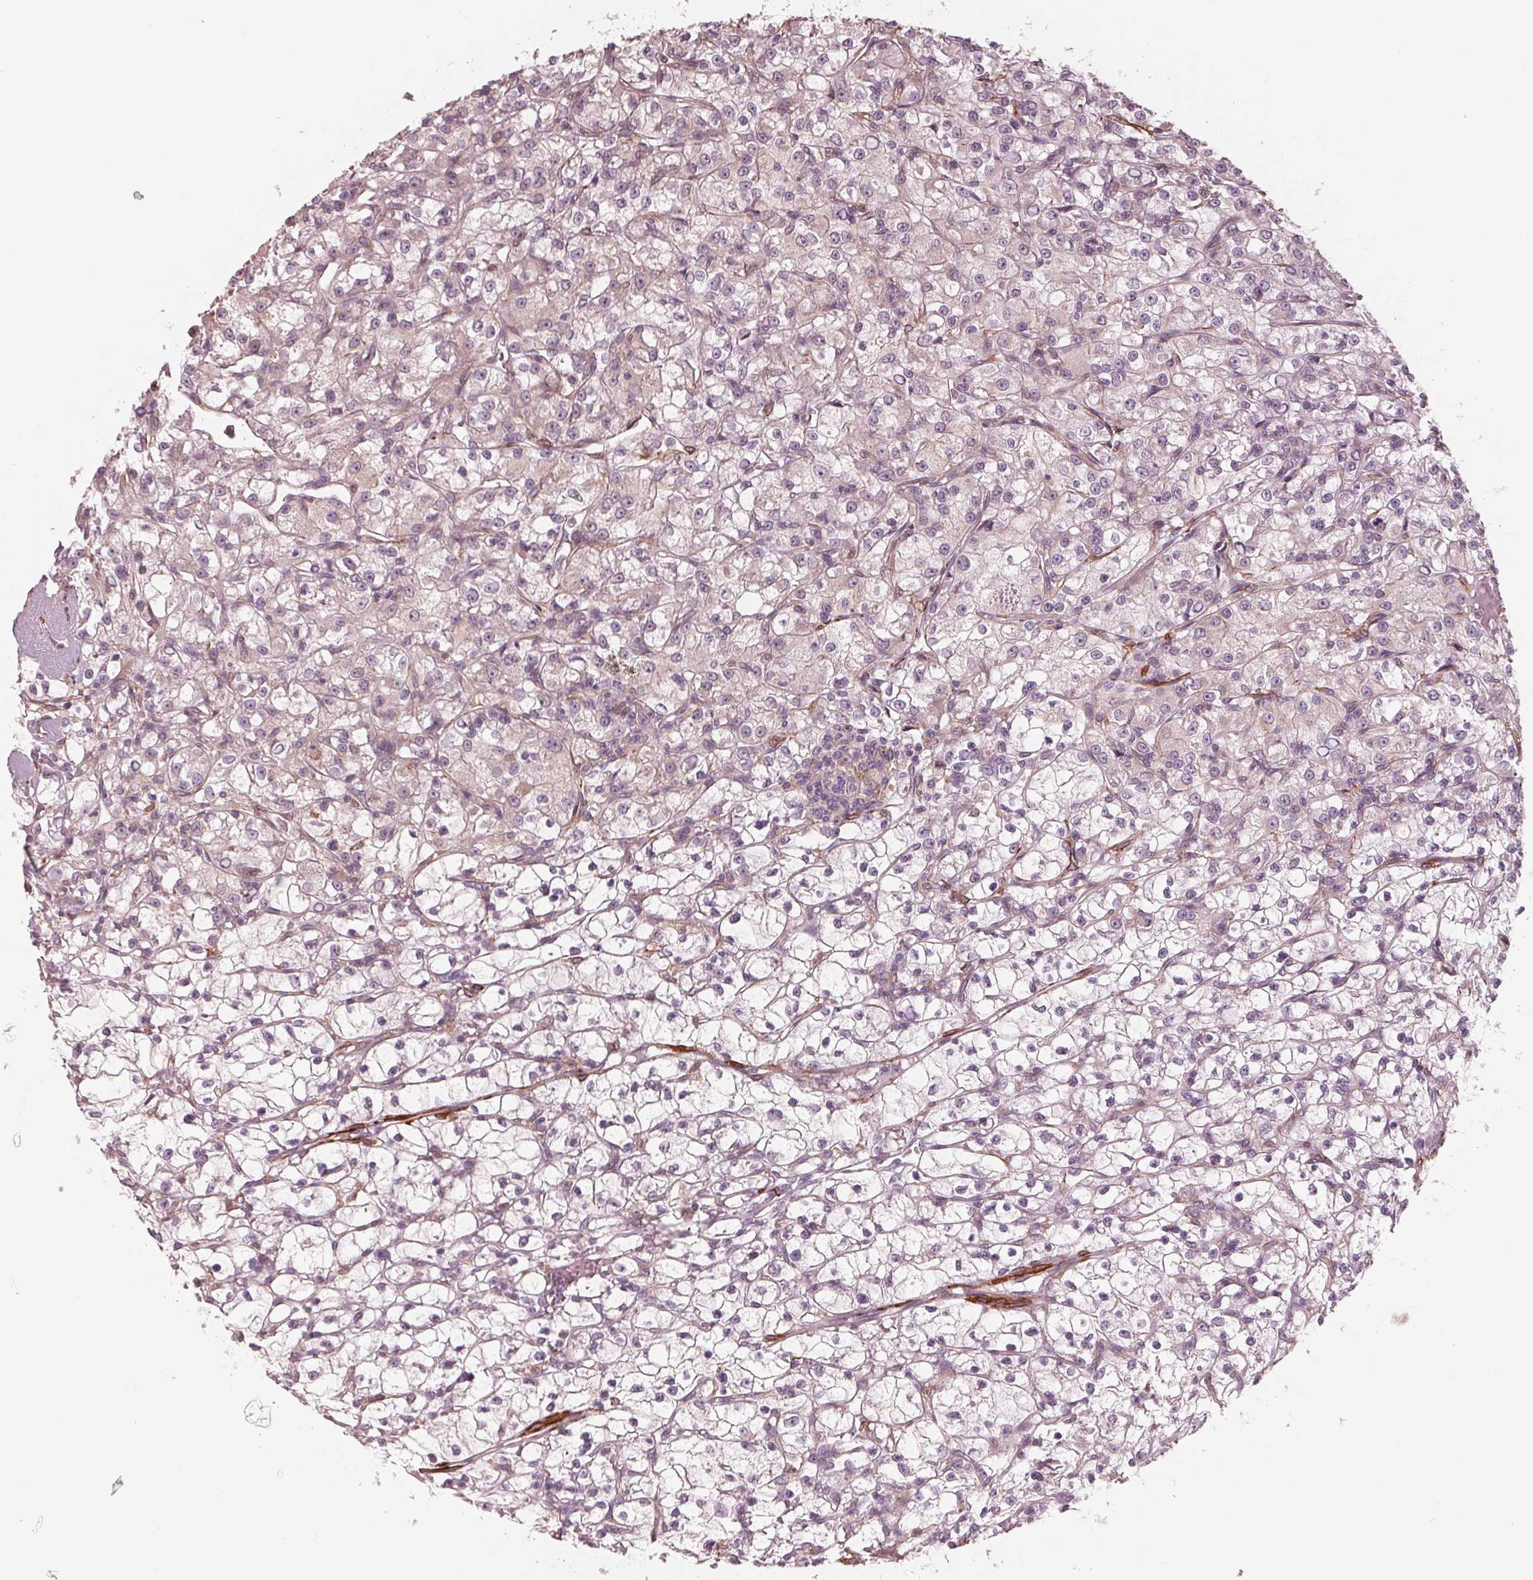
{"staining": {"intensity": "negative", "quantity": "none", "location": "none"}, "tissue": "renal cancer", "cell_type": "Tumor cells", "image_type": "cancer", "snomed": [{"axis": "morphology", "description": "Adenocarcinoma, NOS"}, {"axis": "topography", "description": "Kidney"}], "caption": "This is an IHC image of renal cancer (adenocarcinoma). There is no staining in tumor cells.", "gene": "MIER3", "patient": {"sex": "female", "age": 59}}